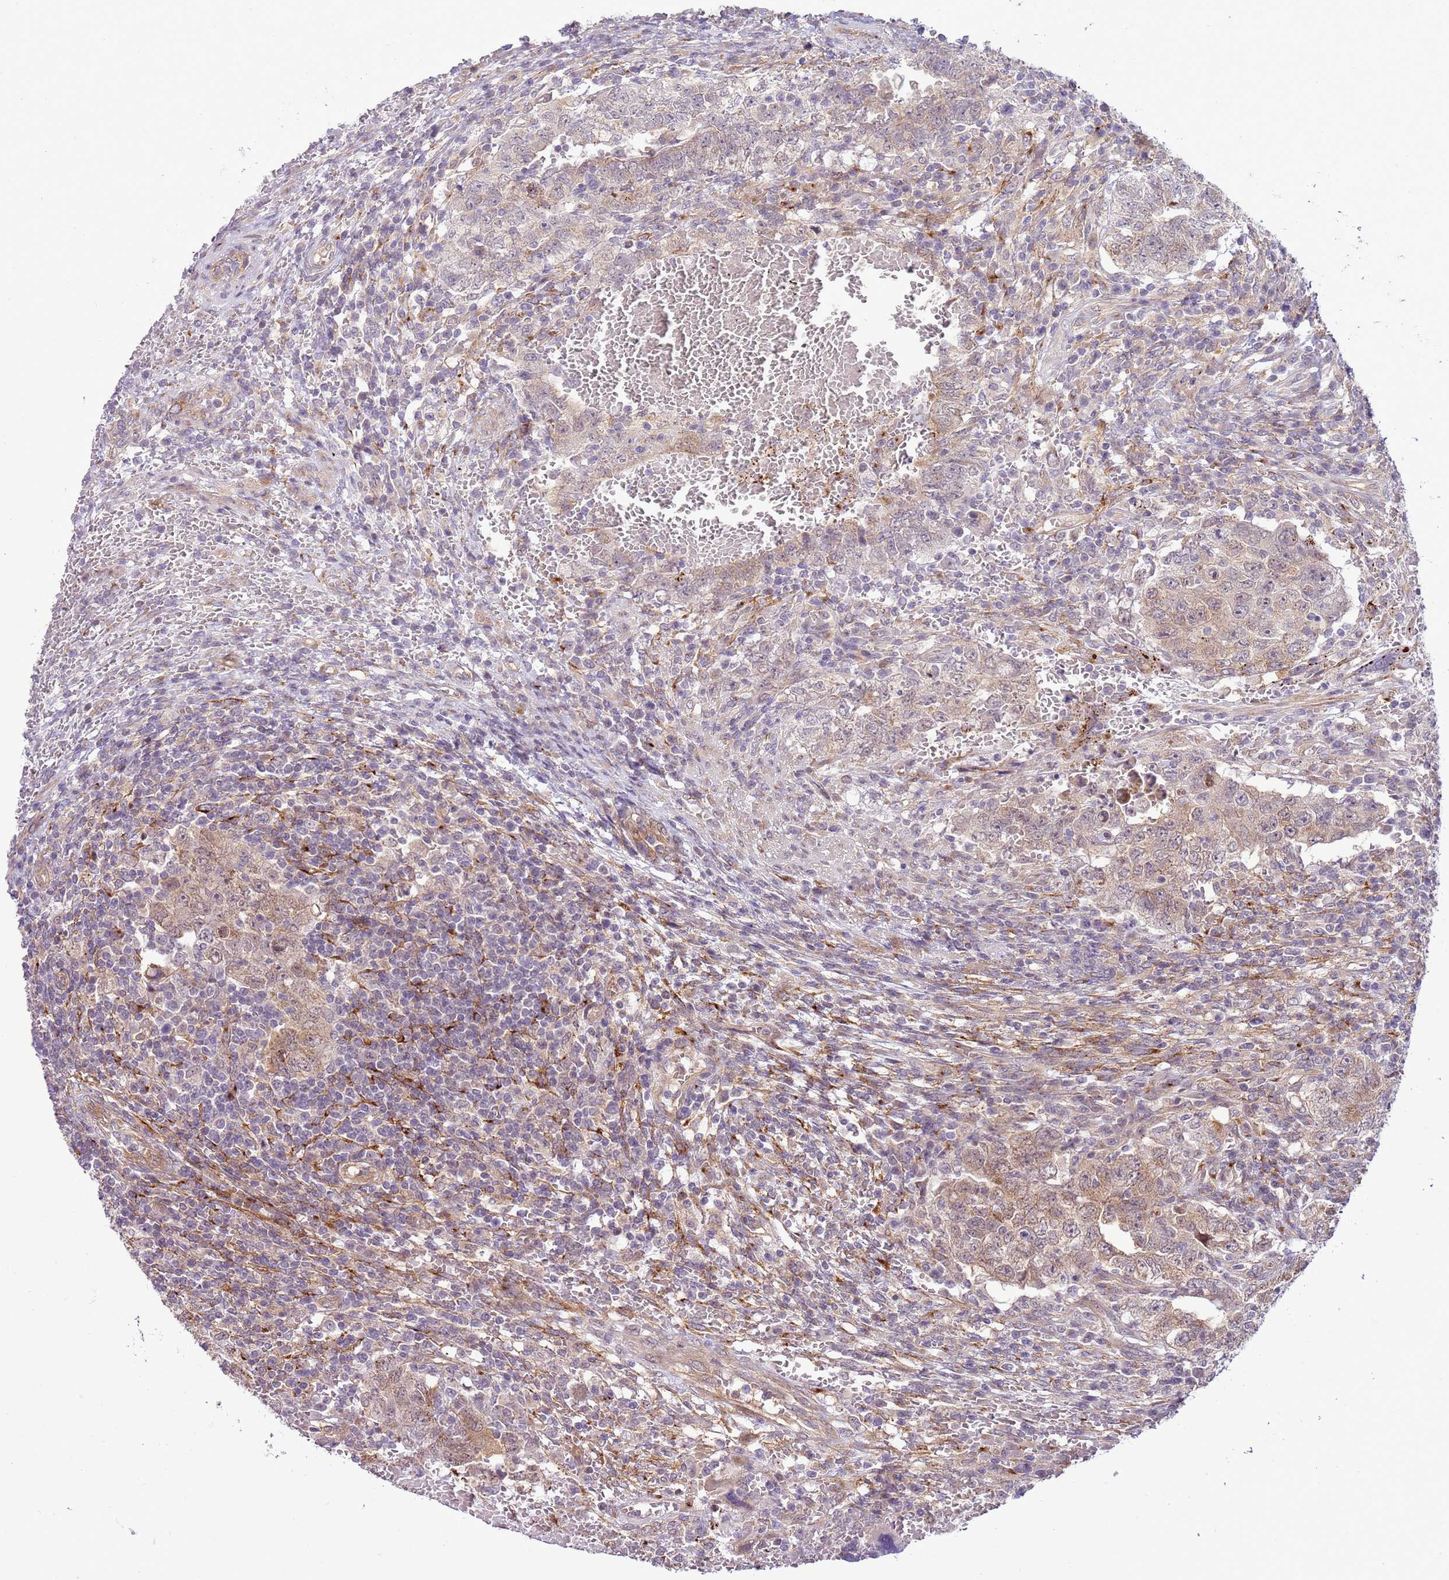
{"staining": {"intensity": "weak", "quantity": "25%-75%", "location": "cytoplasmic/membranous"}, "tissue": "testis cancer", "cell_type": "Tumor cells", "image_type": "cancer", "snomed": [{"axis": "morphology", "description": "Carcinoma, Embryonal, NOS"}, {"axis": "topography", "description": "Testis"}], "caption": "Testis embryonal carcinoma tissue demonstrates weak cytoplasmic/membranous staining in approximately 25%-75% of tumor cells, visualized by immunohistochemistry.", "gene": "SCARA3", "patient": {"sex": "male", "age": 26}}